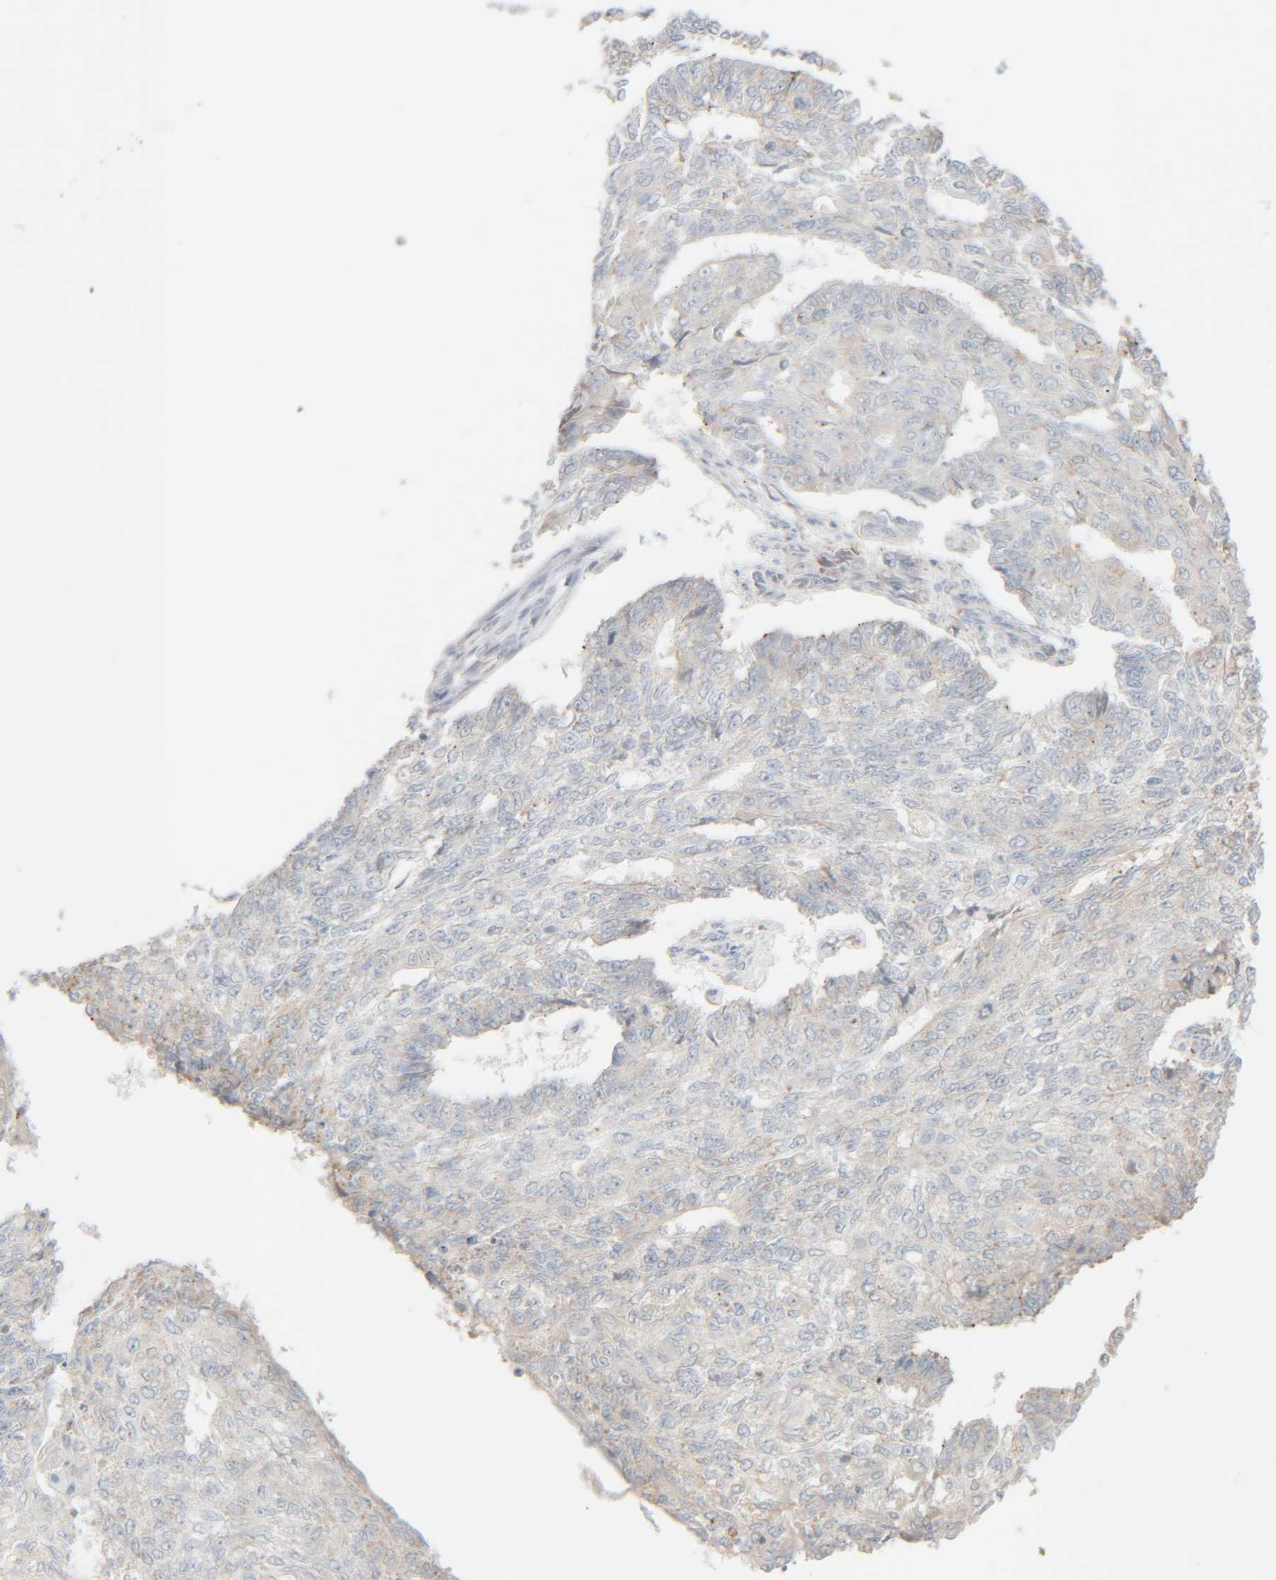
{"staining": {"intensity": "negative", "quantity": "none", "location": "none"}, "tissue": "endometrial cancer", "cell_type": "Tumor cells", "image_type": "cancer", "snomed": [{"axis": "morphology", "description": "Adenocarcinoma, NOS"}, {"axis": "topography", "description": "Endometrium"}], "caption": "High magnification brightfield microscopy of endometrial adenocarcinoma stained with DAB (3,3'-diaminobenzidine) (brown) and counterstained with hematoxylin (blue): tumor cells show no significant staining.", "gene": "RIDA", "patient": {"sex": "female", "age": 32}}